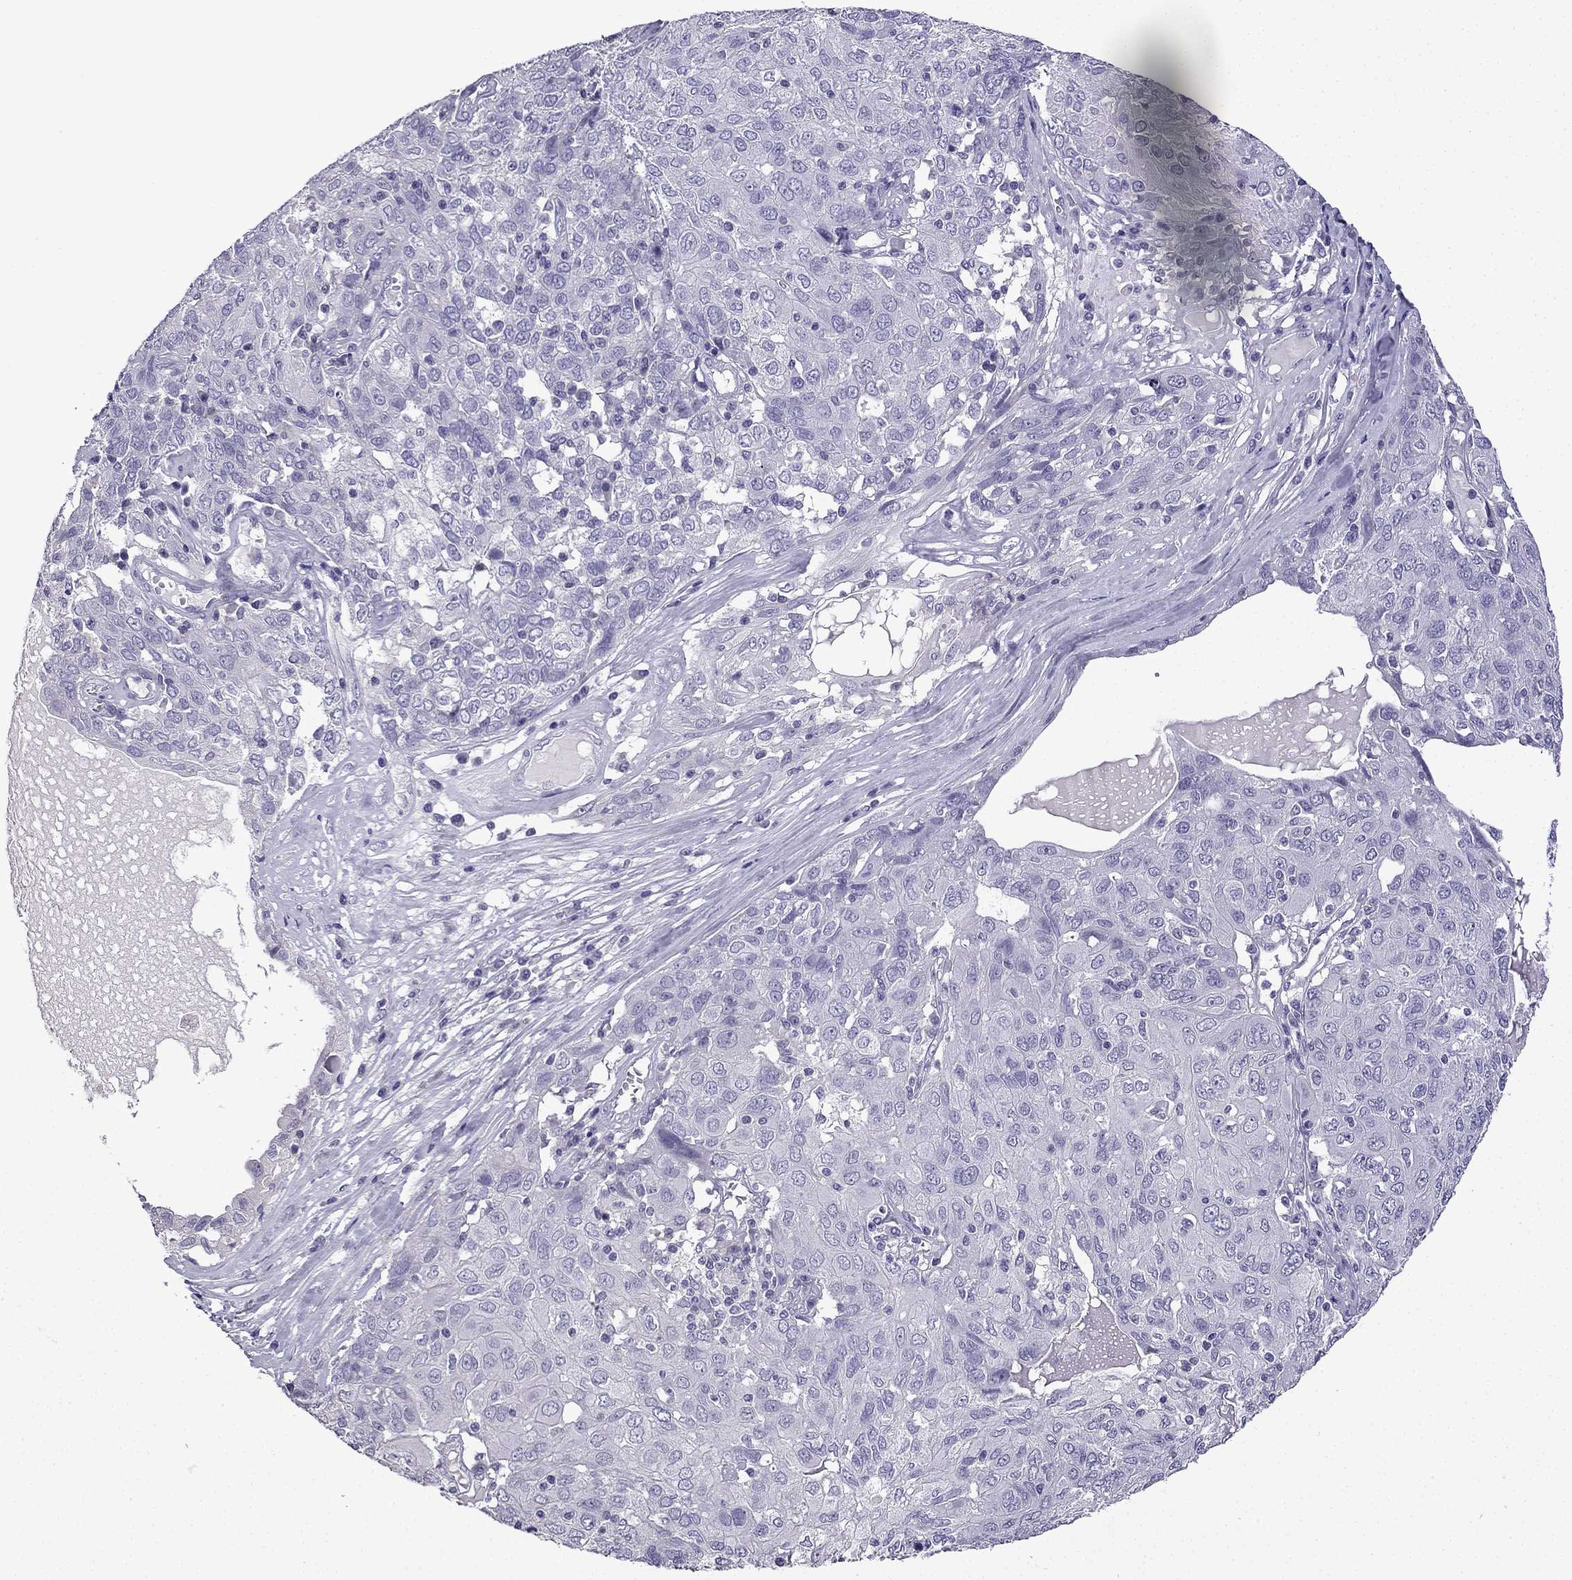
{"staining": {"intensity": "negative", "quantity": "none", "location": "none"}, "tissue": "ovarian cancer", "cell_type": "Tumor cells", "image_type": "cancer", "snomed": [{"axis": "morphology", "description": "Carcinoma, endometroid"}, {"axis": "topography", "description": "Ovary"}], "caption": "IHC of human ovarian cancer reveals no staining in tumor cells. (DAB immunohistochemistry visualized using brightfield microscopy, high magnification).", "gene": "TTN", "patient": {"sex": "female", "age": 50}}